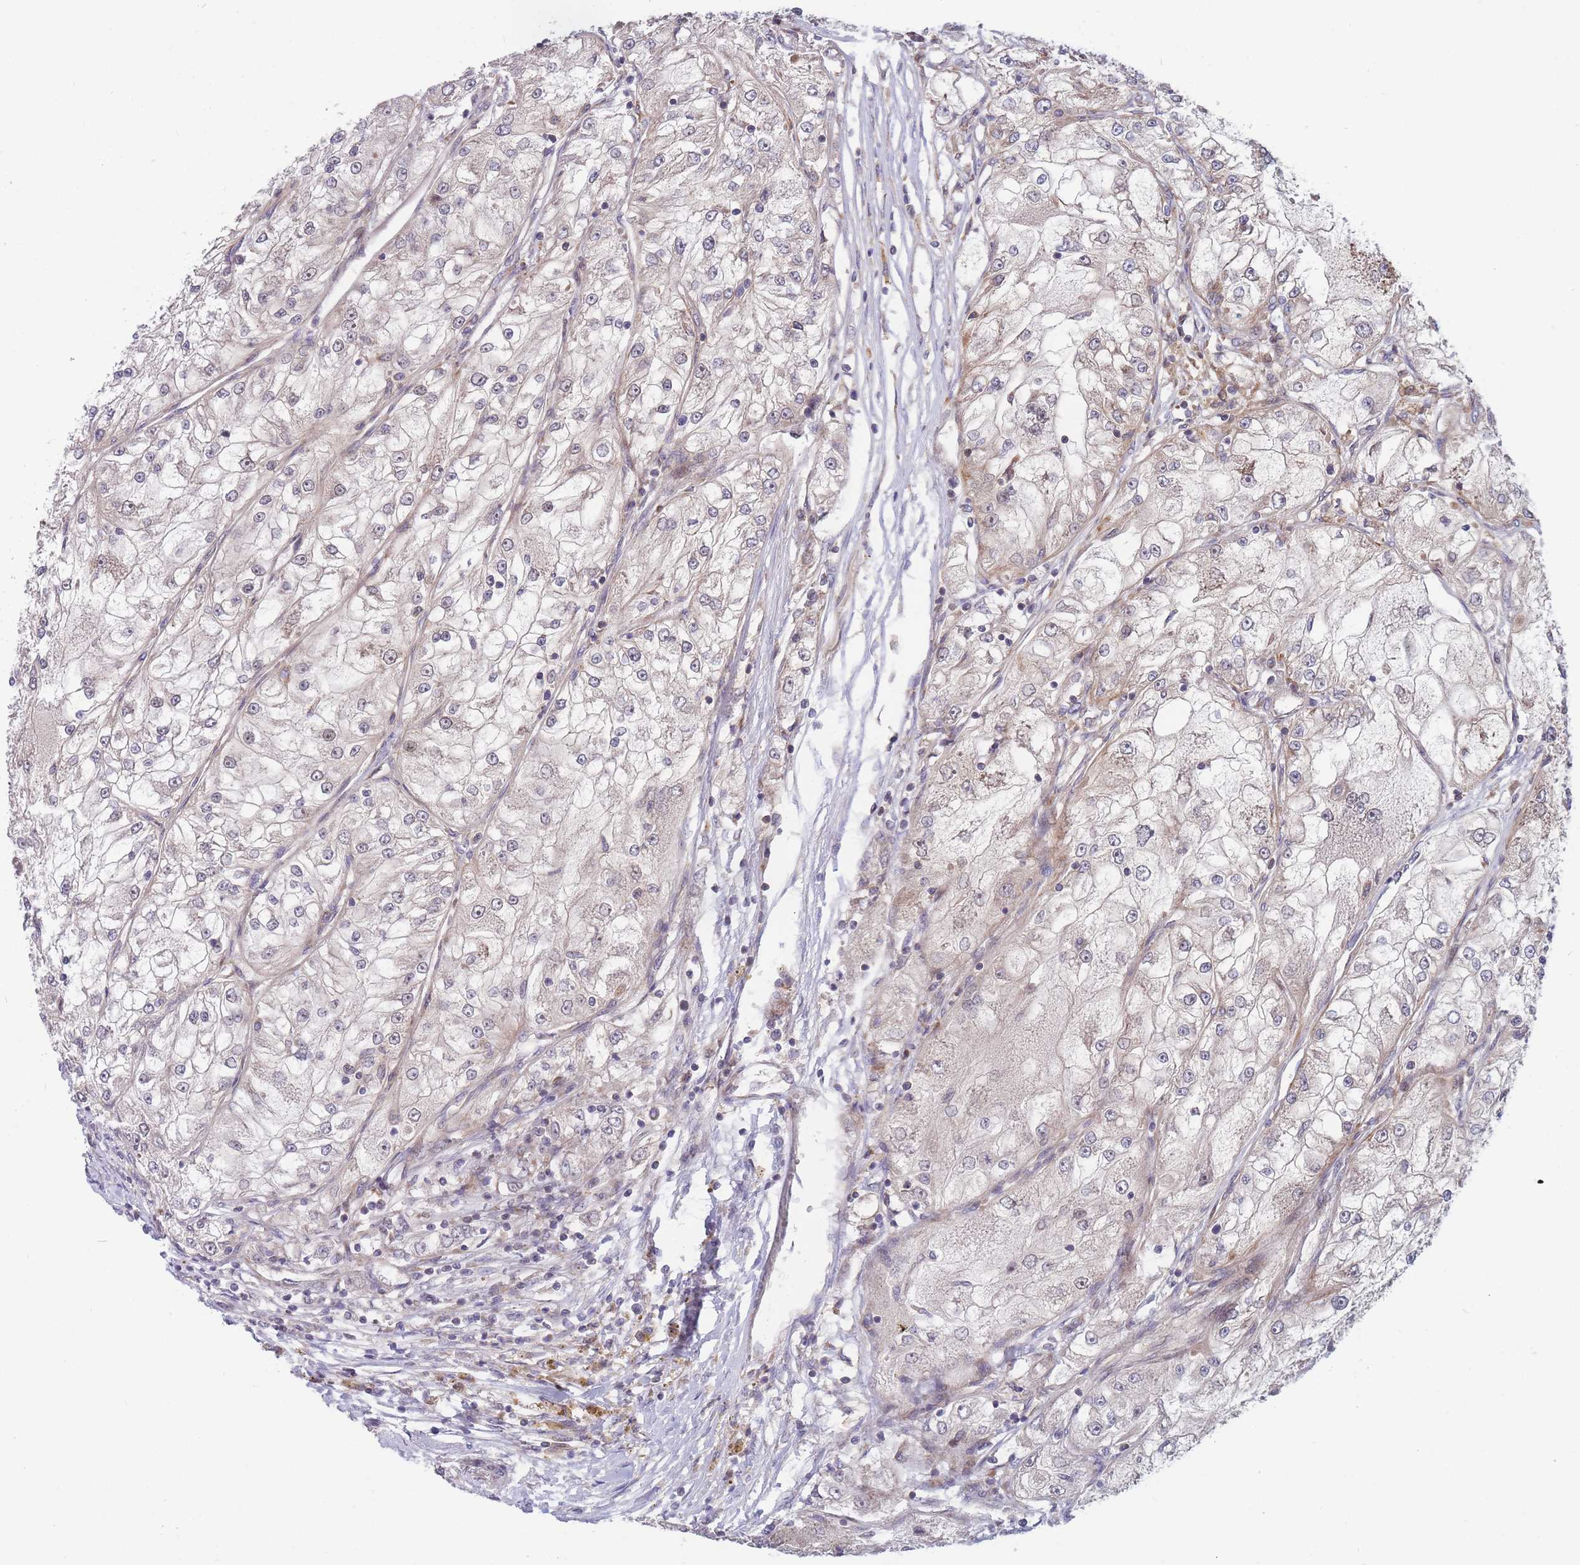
{"staining": {"intensity": "weak", "quantity": "25%-75%", "location": "cytoplasmic/membranous"}, "tissue": "renal cancer", "cell_type": "Tumor cells", "image_type": "cancer", "snomed": [{"axis": "morphology", "description": "Adenocarcinoma, NOS"}, {"axis": "topography", "description": "Kidney"}], "caption": "Weak cytoplasmic/membranous positivity for a protein is present in about 25%-75% of tumor cells of renal cancer (adenocarcinoma) using immunohistochemistry.", "gene": "TMEM131L", "patient": {"sex": "female", "age": 72}}